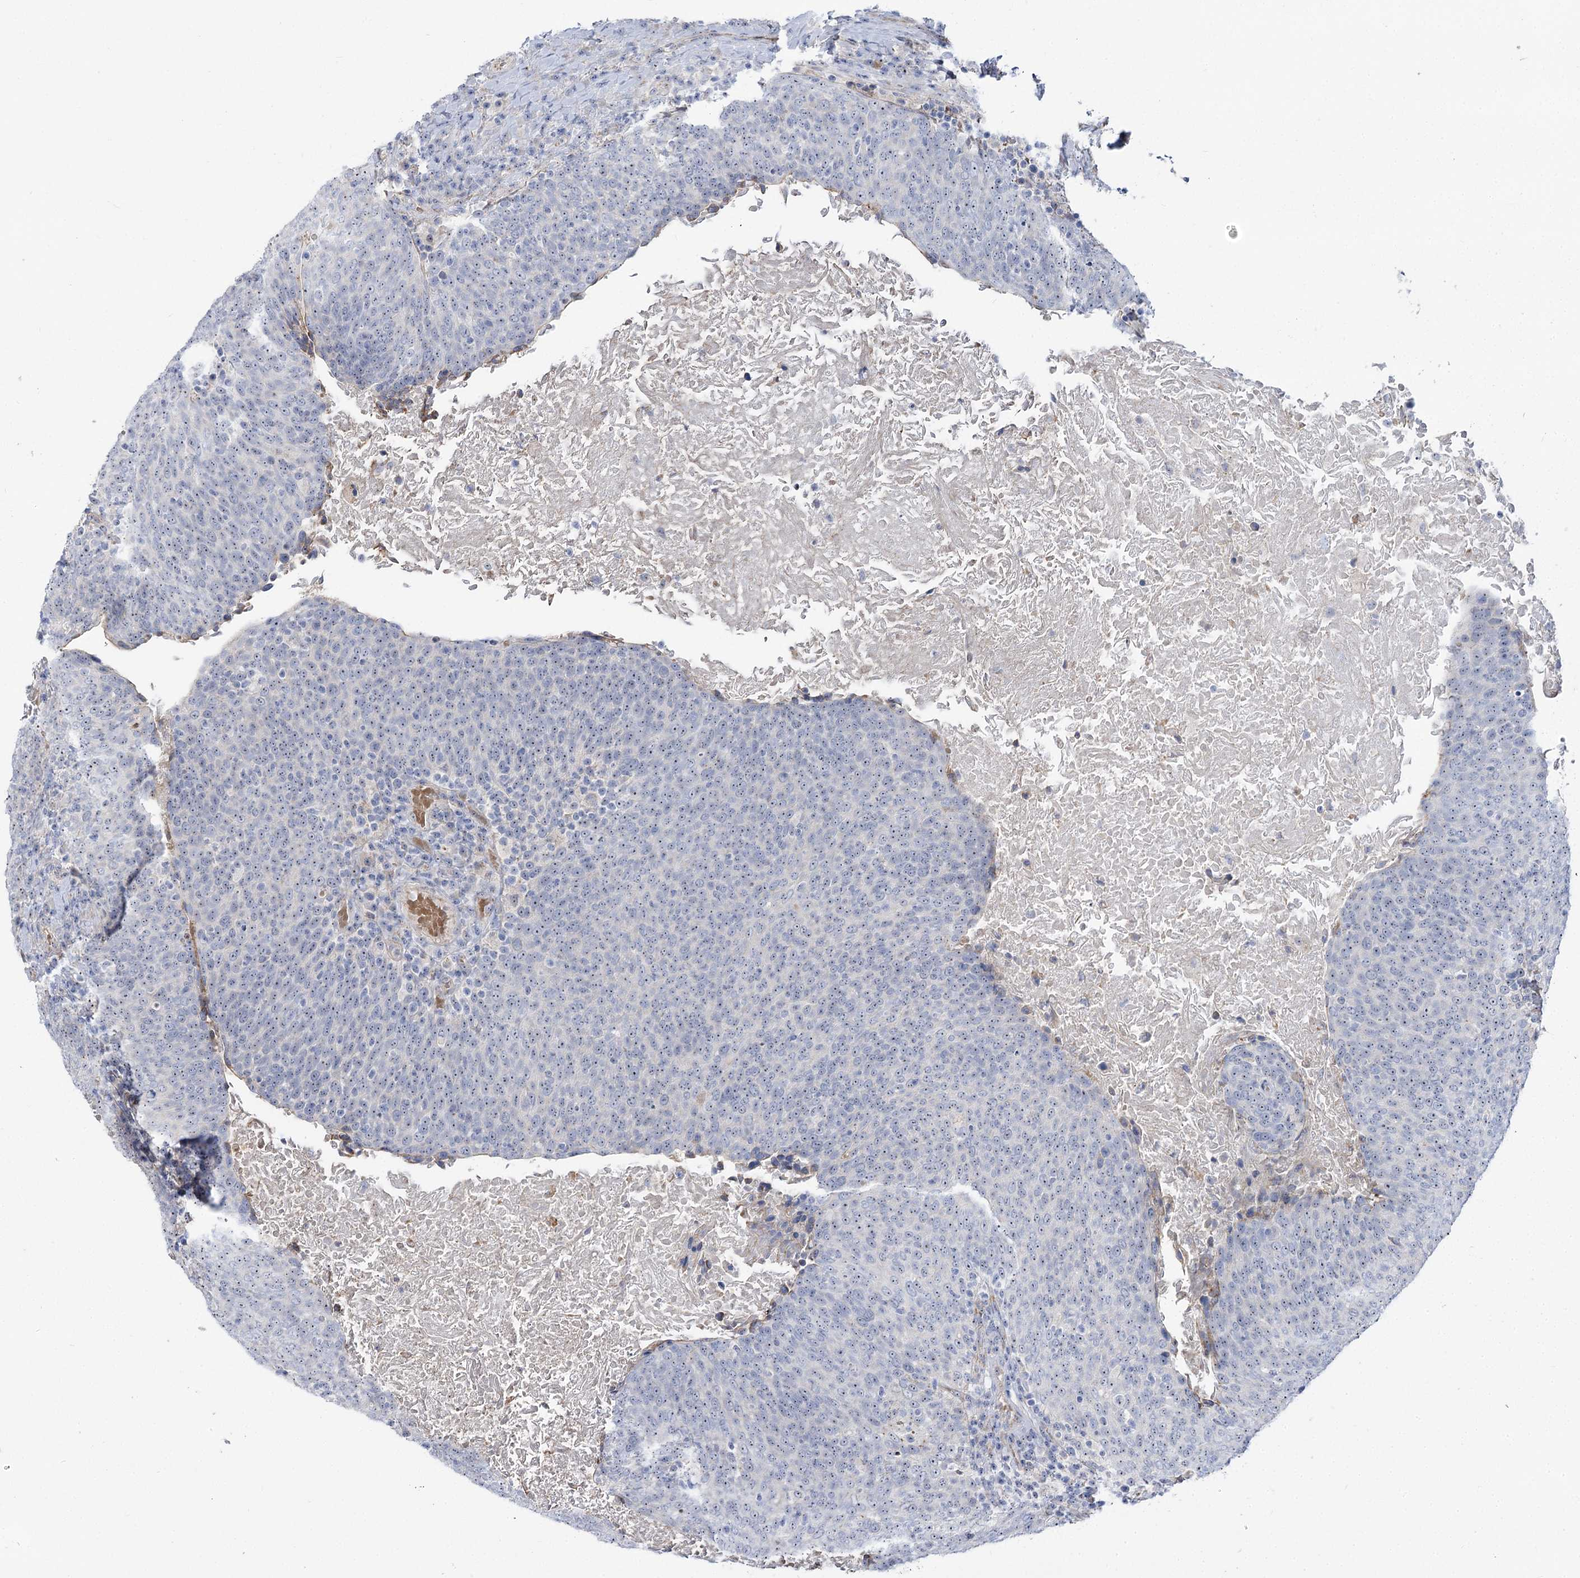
{"staining": {"intensity": "negative", "quantity": "none", "location": "none"}, "tissue": "head and neck cancer", "cell_type": "Tumor cells", "image_type": "cancer", "snomed": [{"axis": "morphology", "description": "Squamous cell carcinoma, NOS"}, {"axis": "morphology", "description": "Squamous cell carcinoma, metastatic, NOS"}, {"axis": "topography", "description": "Lymph node"}, {"axis": "topography", "description": "Head-Neck"}], "caption": "Protein analysis of head and neck cancer (squamous cell carcinoma) reveals no significant positivity in tumor cells.", "gene": "SUOX", "patient": {"sex": "male", "age": 62}}